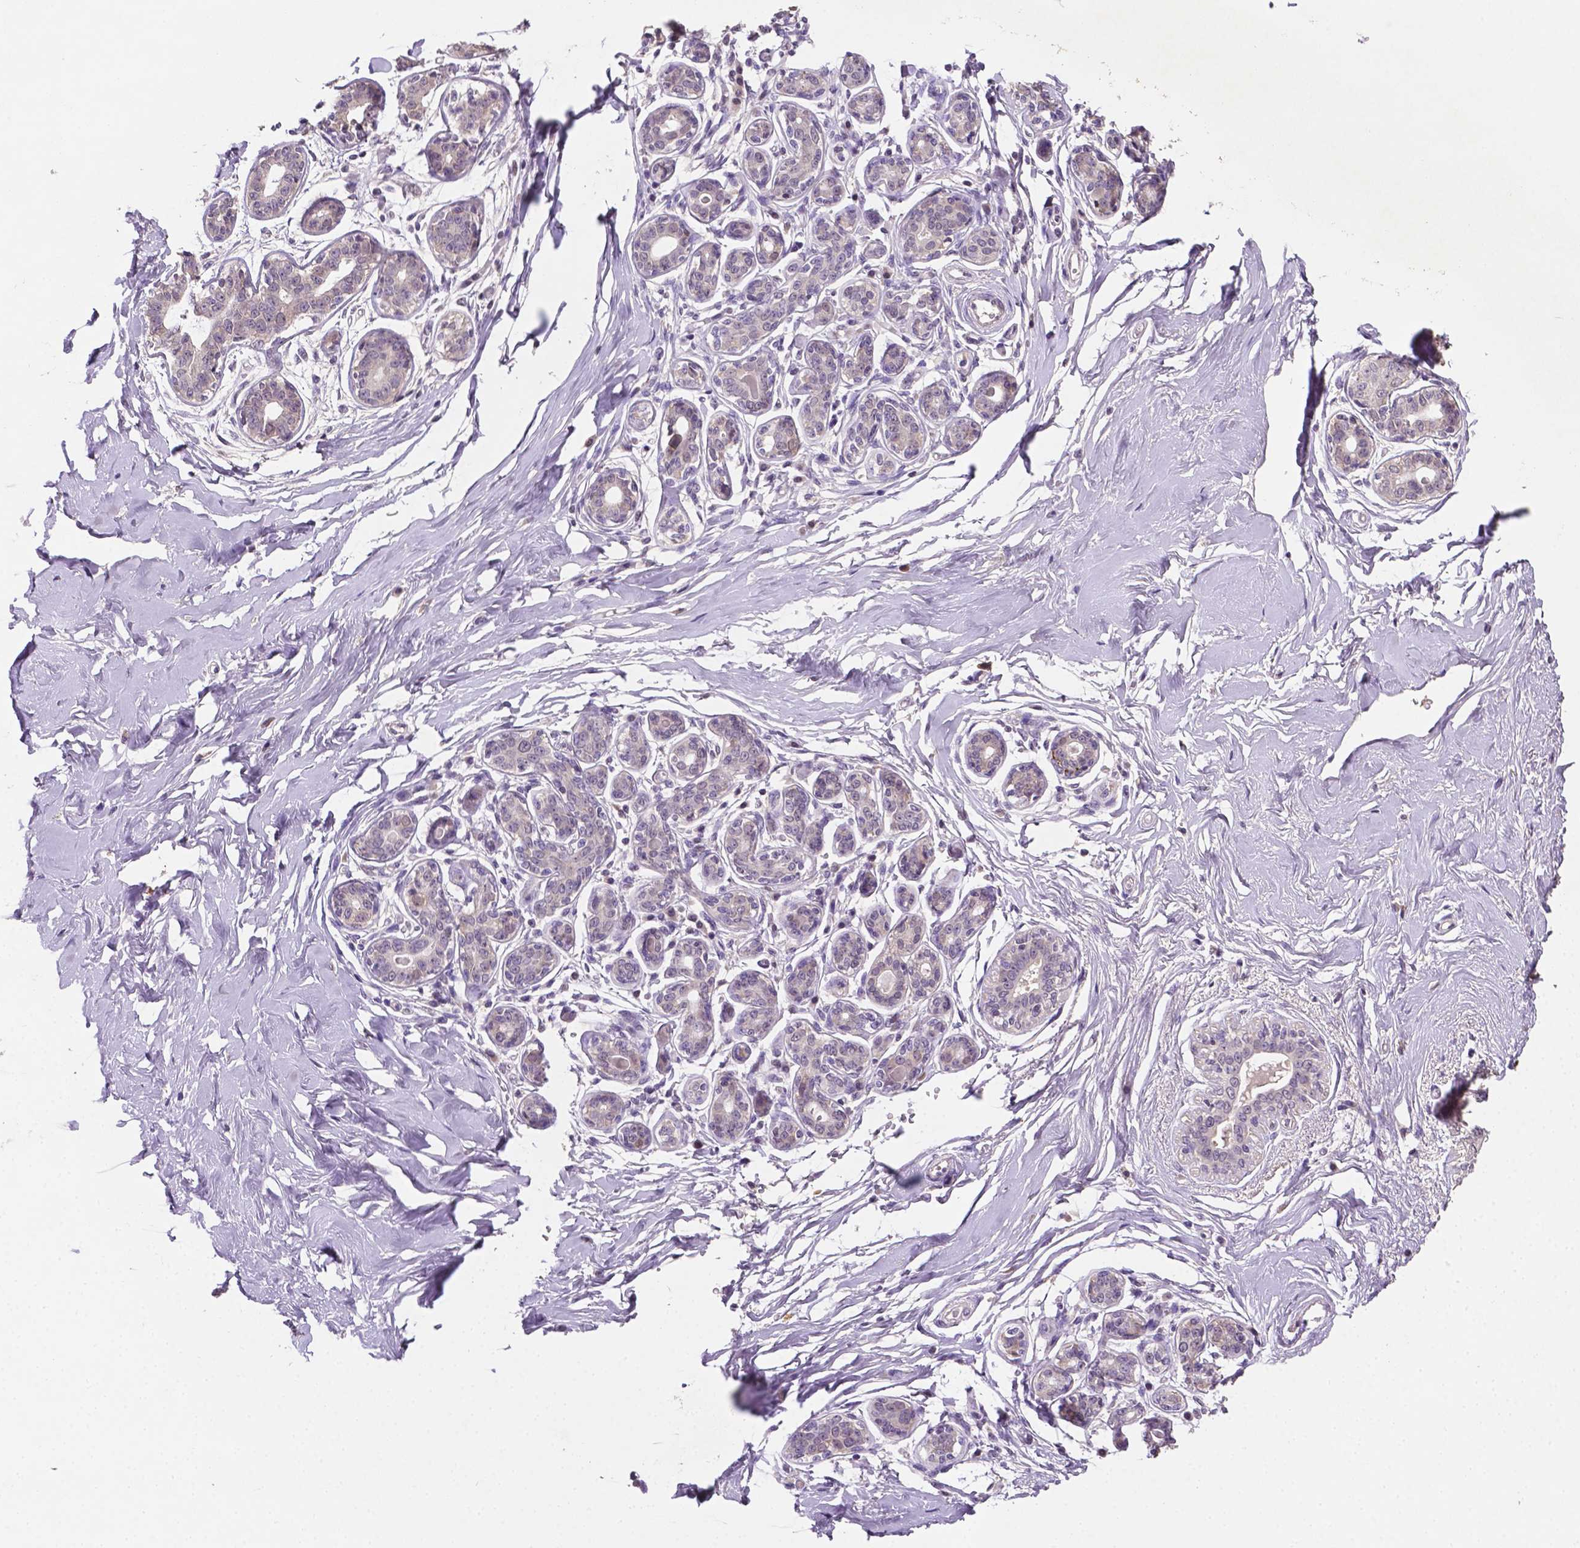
{"staining": {"intensity": "weak", "quantity": ">75%", "location": "nuclear"}, "tissue": "breast", "cell_type": "Adipocytes", "image_type": "normal", "snomed": [{"axis": "morphology", "description": "Normal tissue, NOS"}, {"axis": "topography", "description": "Skin"}, {"axis": "topography", "description": "Breast"}], "caption": "Weak nuclear protein positivity is present in about >75% of adipocytes in breast.", "gene": "MROH6", "patient": {"sex": "female", "age": 43}}